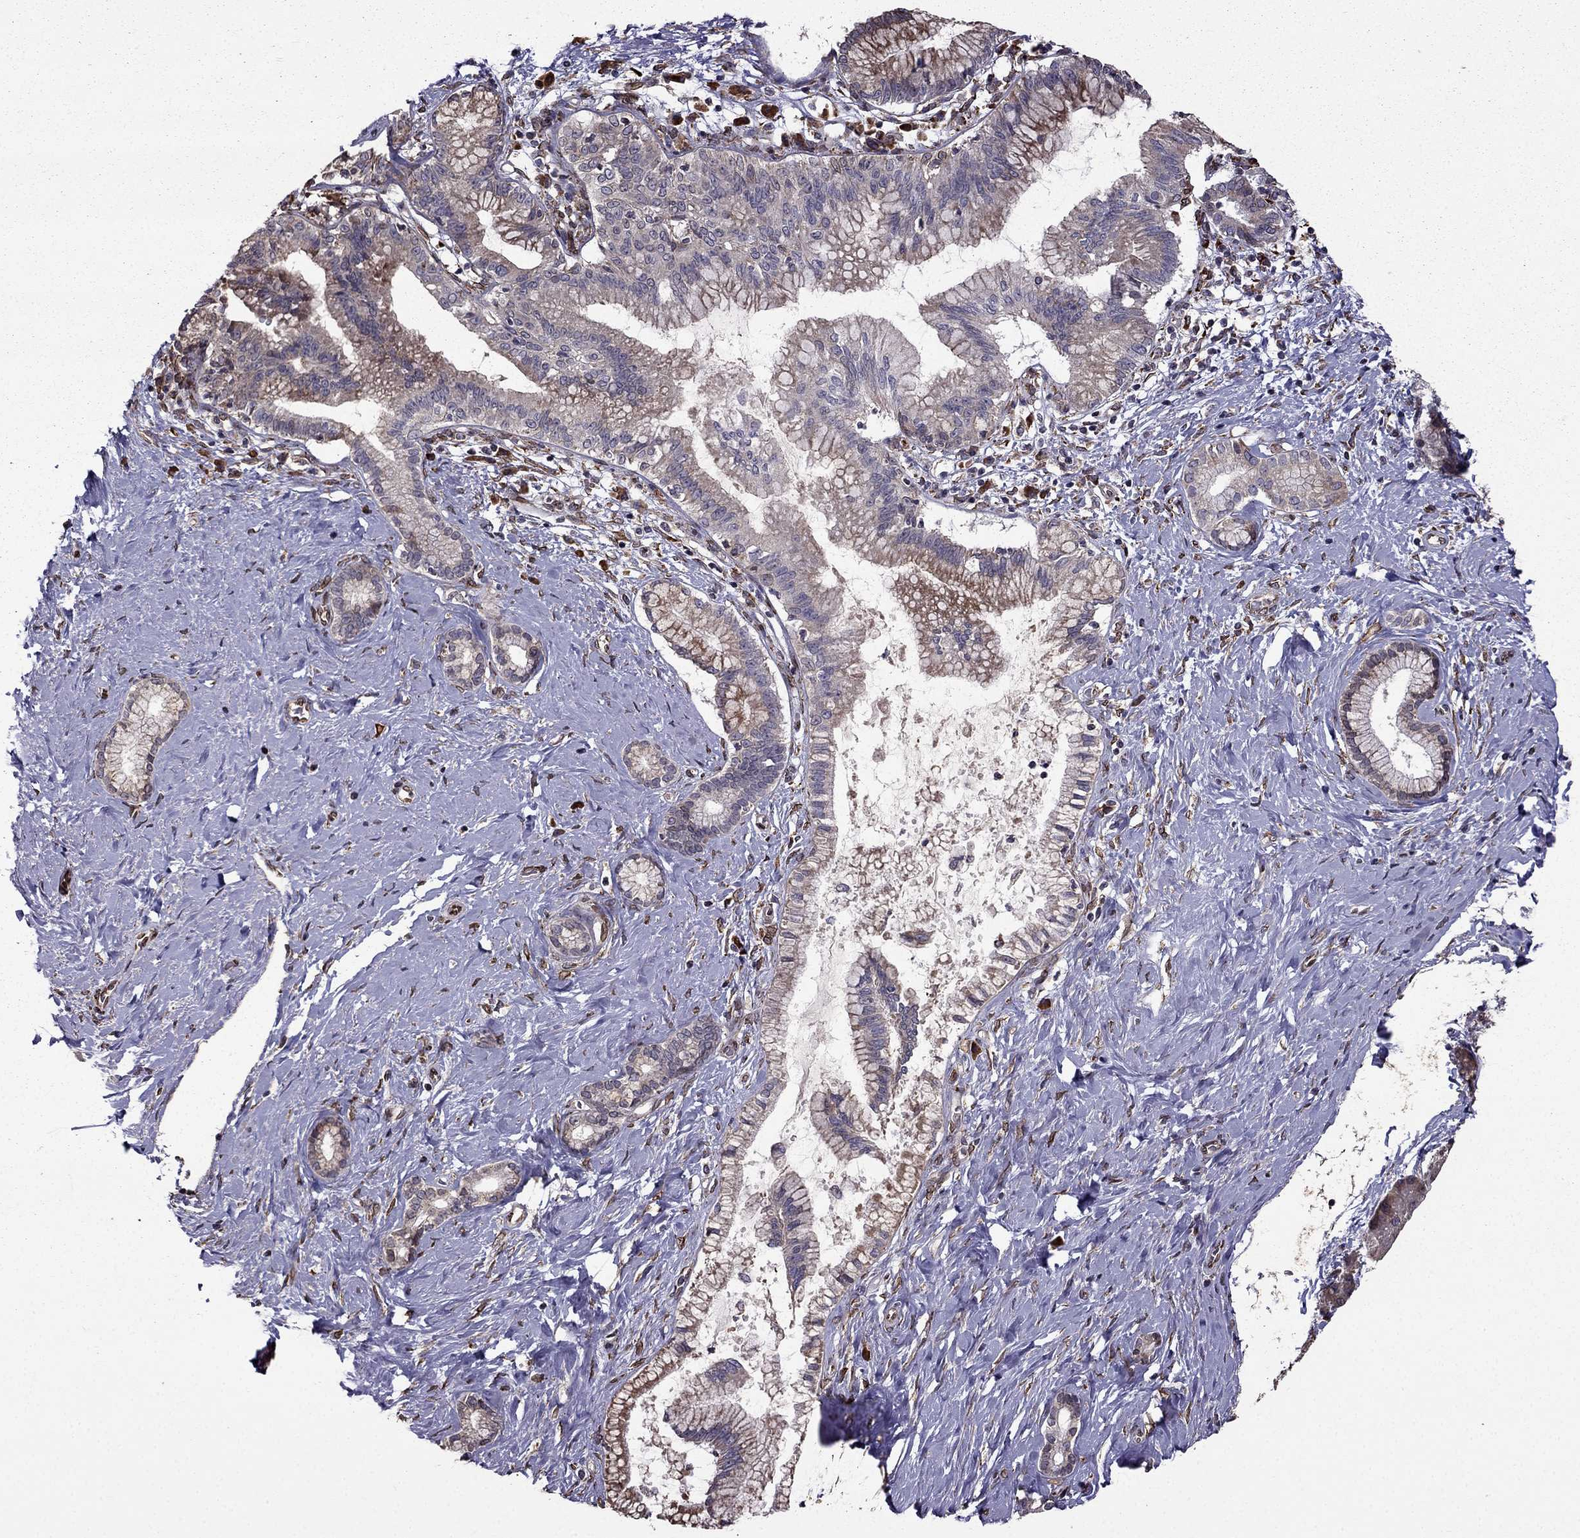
{"staining": {"intensity": "weak", "quantity": "<25%", "location": "cytoplasmic/membranous"}, "tissue": "pancreatic cancer", "cell_type": "Tumor cells", "image_type": "cancer", "snomed": [{"axis": "morphology", "description": "Adenocarcinoma, NOS"}, {"axis": "topography", "description": "Pancreas"}], "caption": "There is no significant expression in tumor cells of pancreatic adenocarcinoma. (DAB (3,3'-diaminobenzidine) IHC, high magnification).", "gene": "IKBIP", "patient": {"sex": "female", "age": 73}}